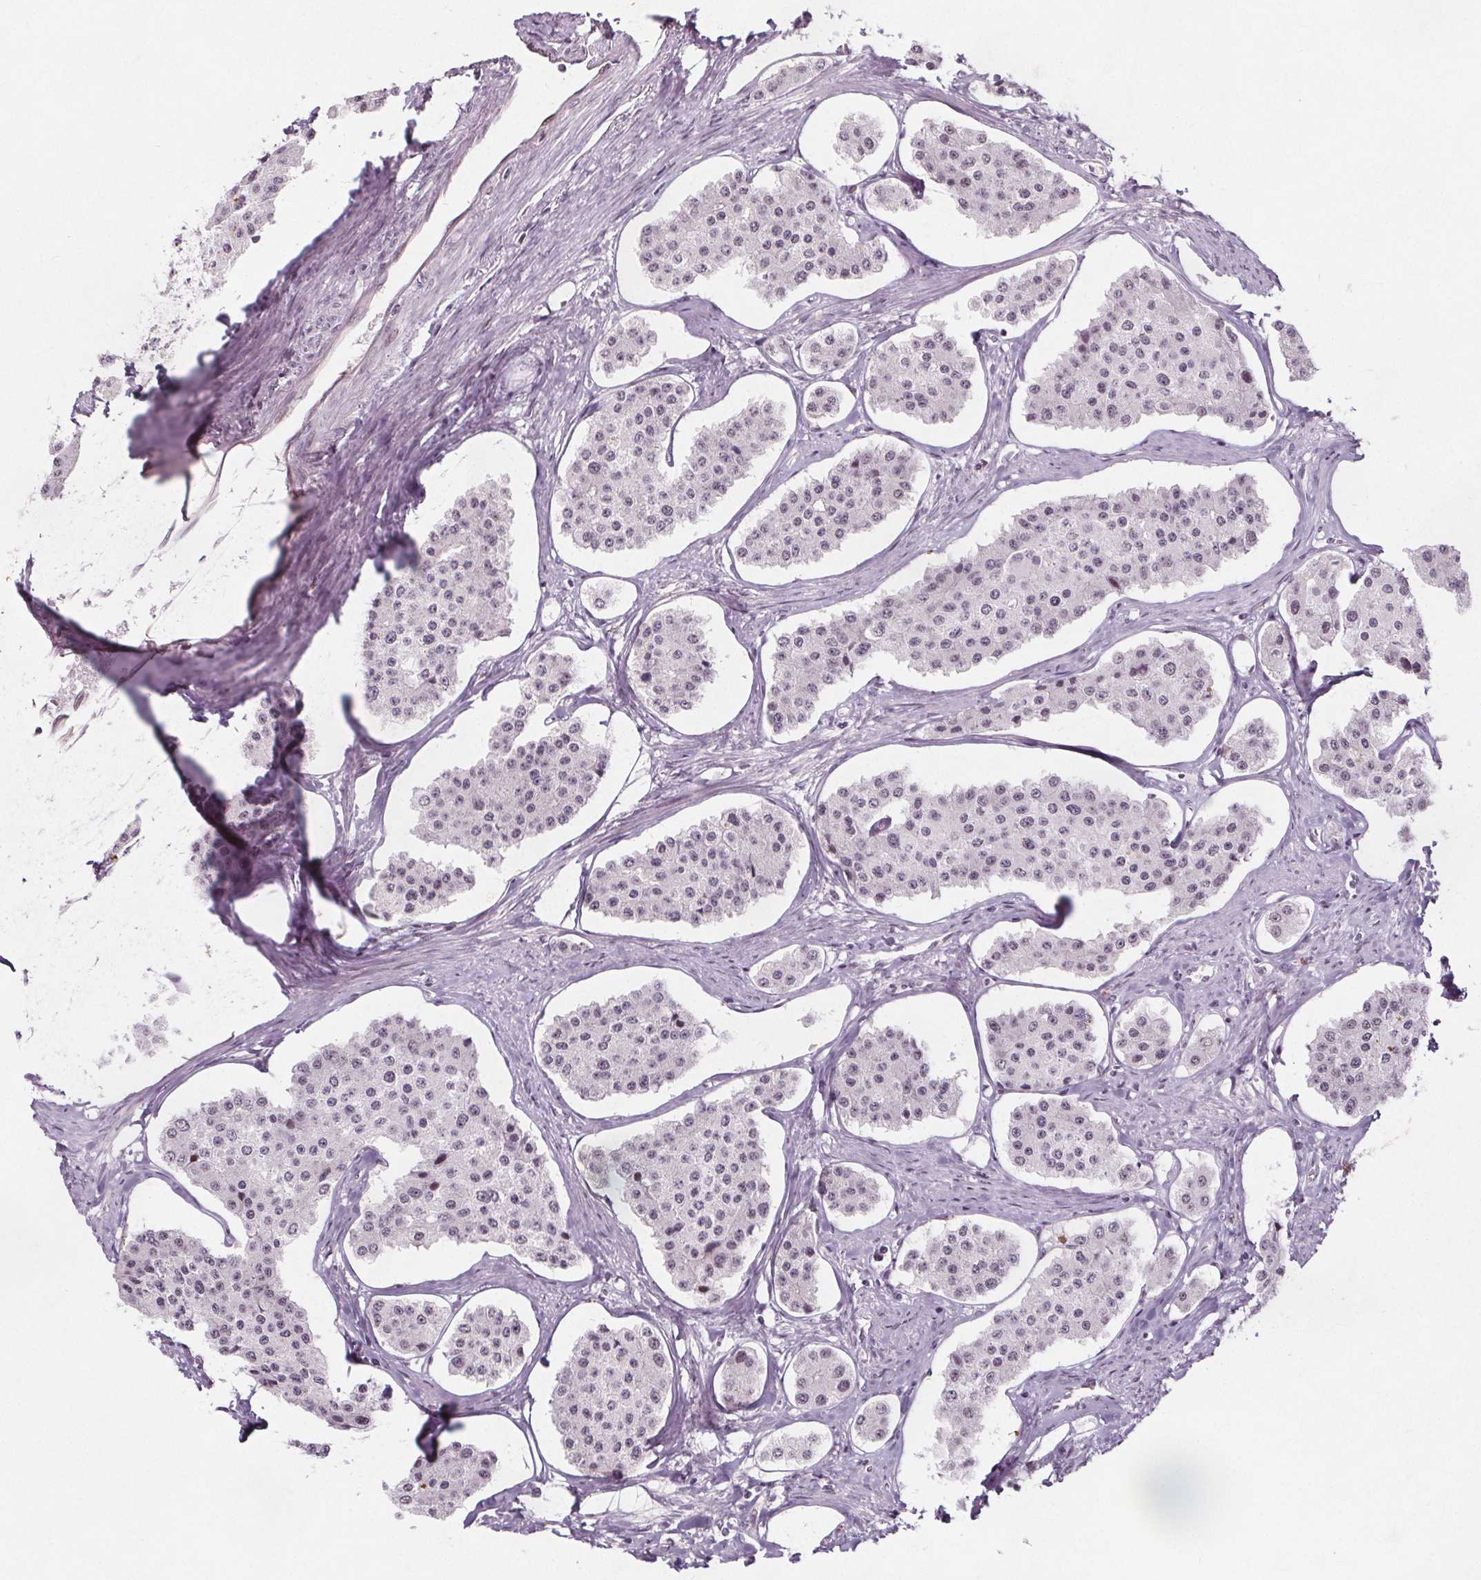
{"staining": {"intensity": "negative", "quantity": "none", "location": "none"}, "tissue": "carcinoid", "cell_type": "Tumor cells", "image_type": "cancer", "snomed": [{"axis": "morphology", "description": "Carcinoid, malignant, NOS"}, {"axis": "topography", "description": "Small intestine"}], "caption": "Immunohistochemistry micrograph of carcinoid stained for a protein (brown), which exhibits no positivity in tumor cells.", "gene": "TAF6L", "patient": {"sex": "female", "age": 65}}